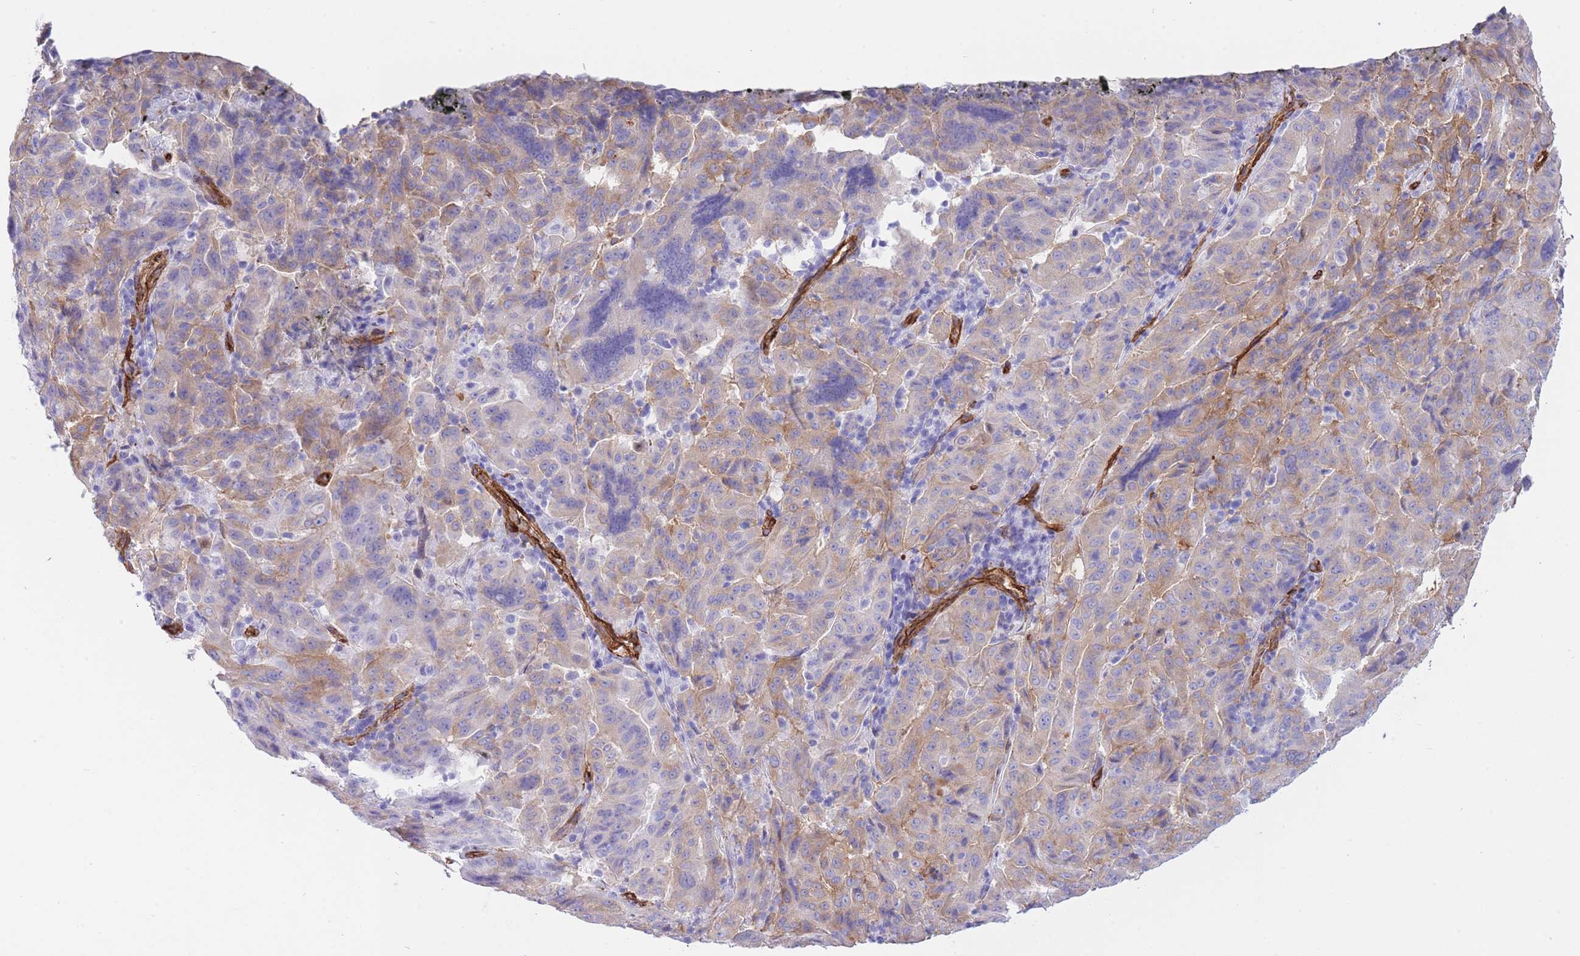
{"staining": {"intensity": "moderate", "quantity": "25%-75%", "location": "cytoplasmic/membranous"}, "tissue": "pancreatic cancer", "cell_type": "Tumor cells", "image_type": "cancer", "snomed": [{"axis": "morphology", "description": "Adenocarcinoma, NOS"}, {"axis": "topography", "description": "Pancreas"}], "caption": "Brown immunohistochemical staining in pancreatic cancer displays moderate cytoplasmic/membranous expression in approximately 25%-75% of tumor cells.", "gene": "CAVIN1", "patient": {"sex": "male", "age": 63}}